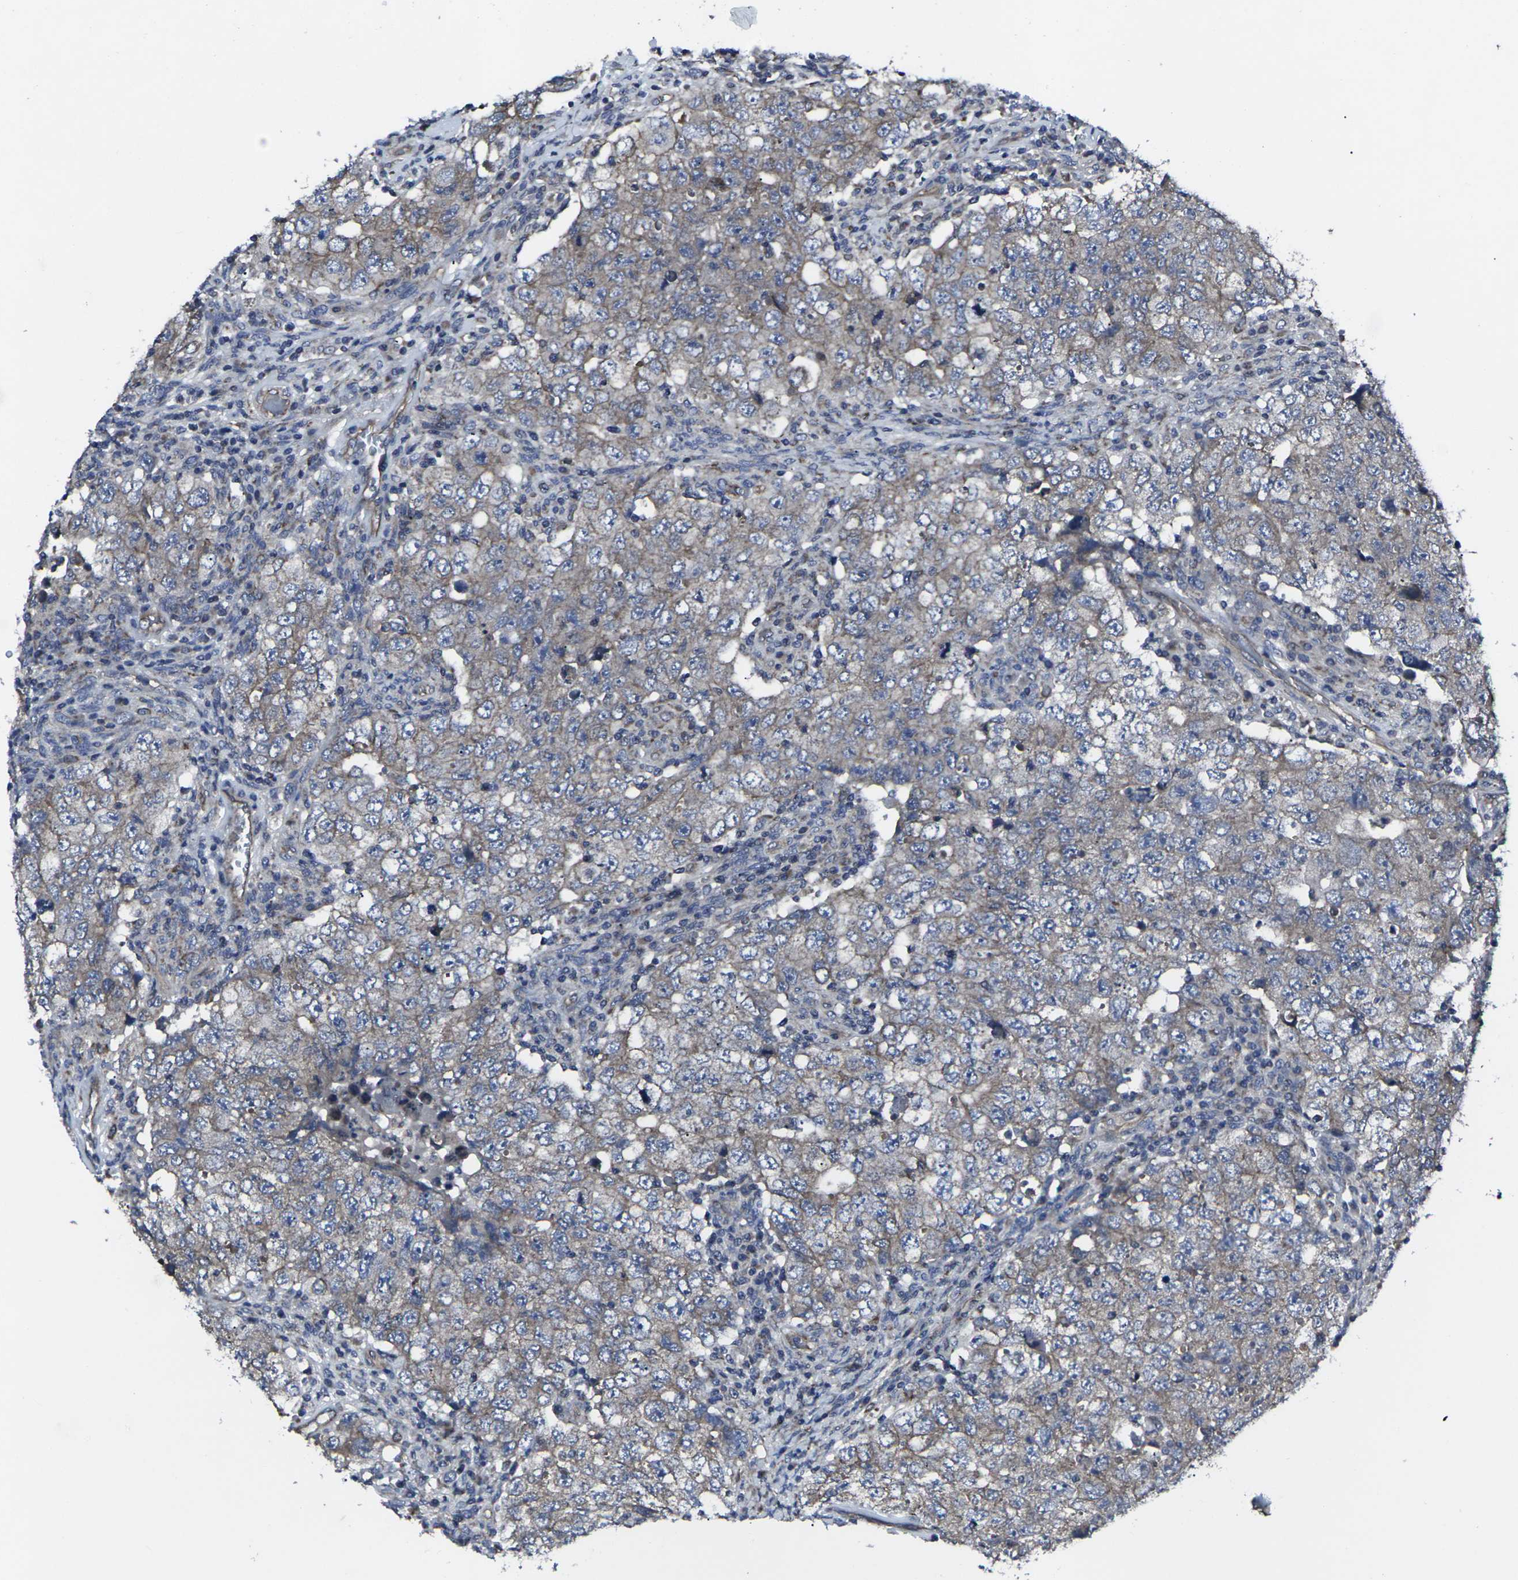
{"staining": {"intensity": "moderate", "quantity": ">75%", "location": "cytoplasmic/membranous"}, "tissue": "testis cancer", "cell_type": "Tumor cells", "image_type": "cancer", "snomed": [{"axis": "morphology", "description": "Carcinoma, Embryonal, NOS"}, {"axis": "topography", "description": "Testis"}], "caption": "The image demonstrates immunohistochemical staining of testis cancer (embryonal carcinoma). There is moderate cytoplasmic/membranous positivity is present in approximately >75% of tumor cells.", "gene": "MAPKAPK2", "patient": {"sex": "male", "age": 26}}